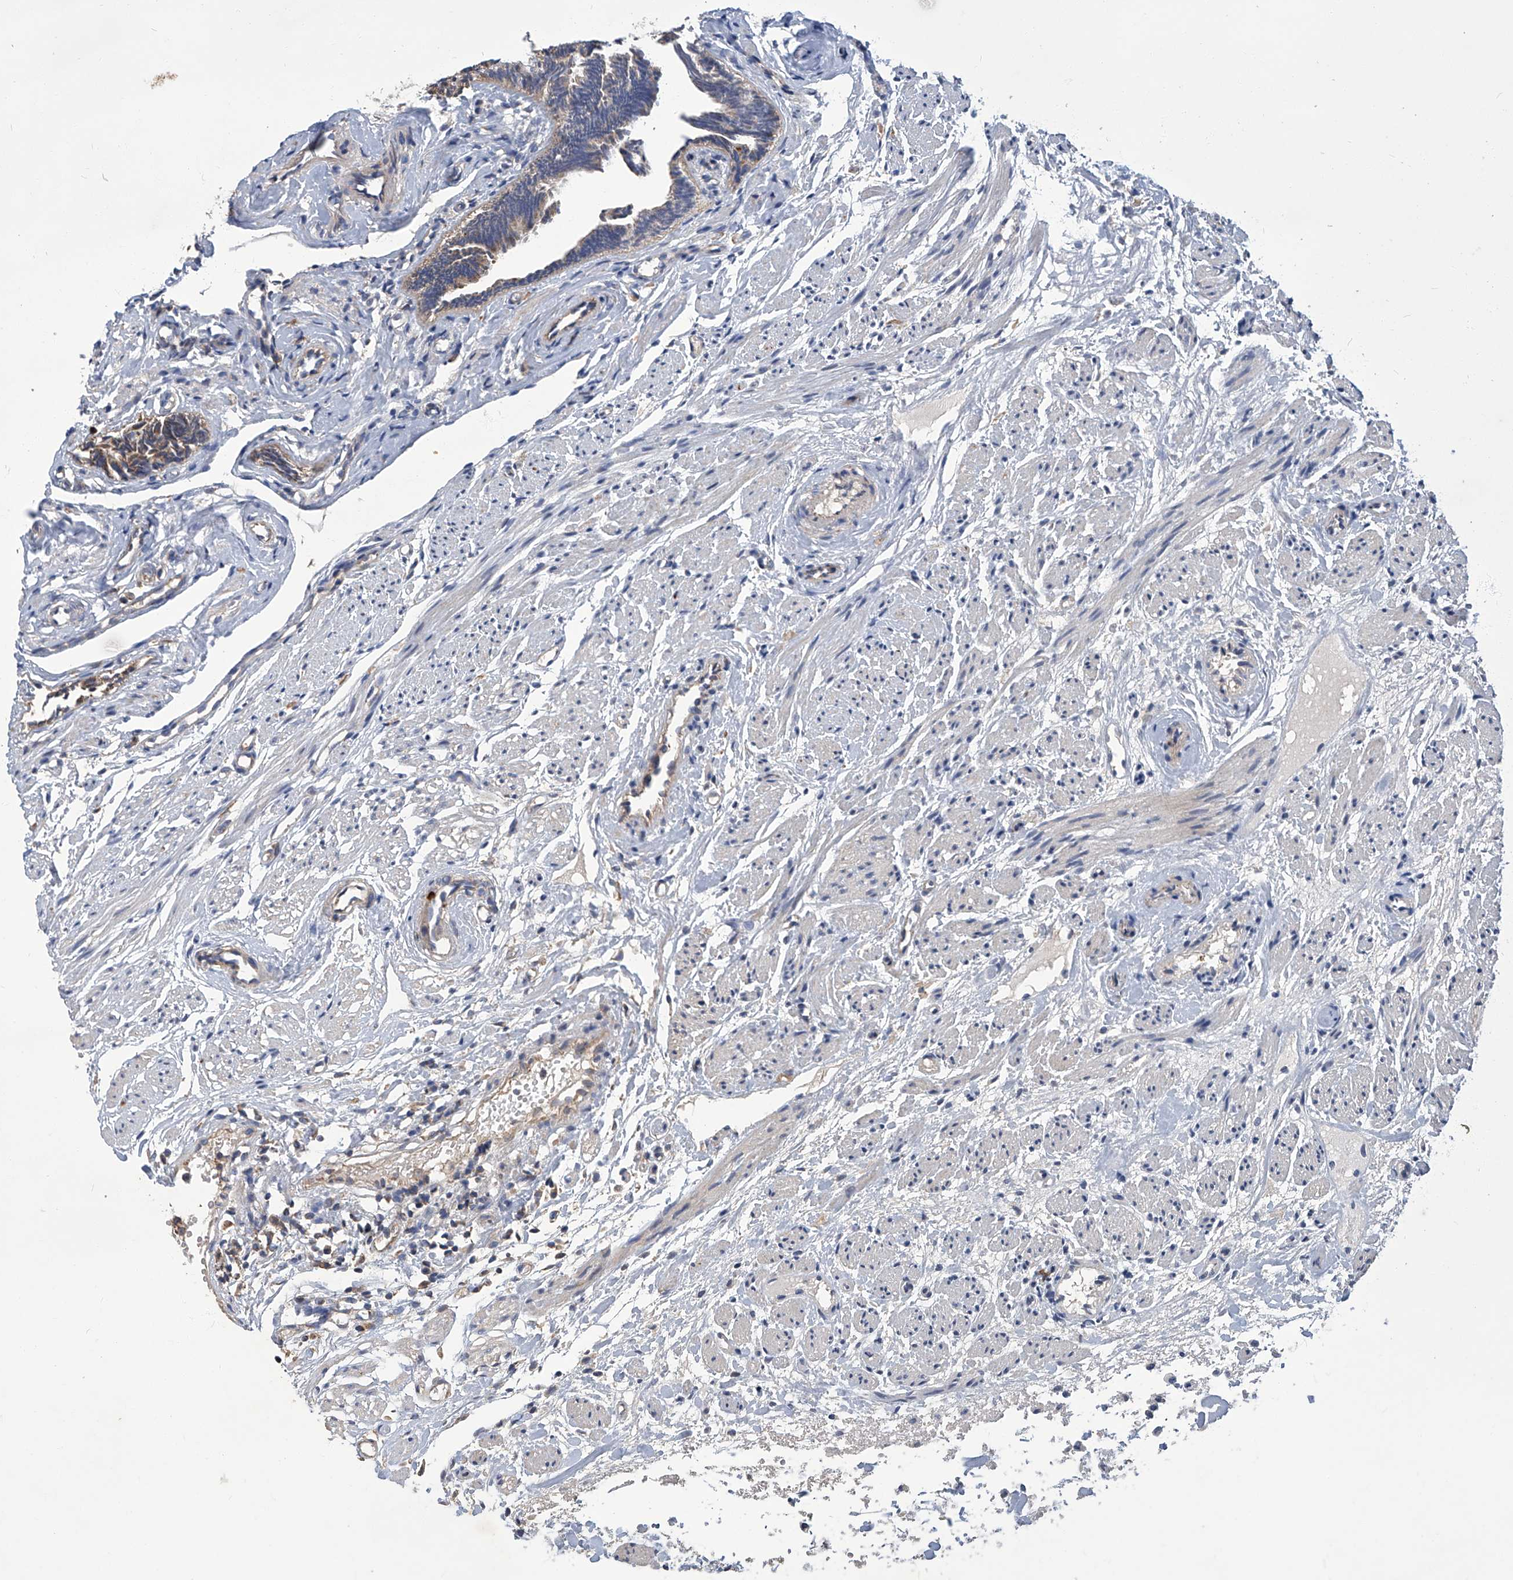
{"staining": {"intensity": "moderate", "quantity": ">75%", "location": "cytoplasmic/membranous"}, "tissue": "fallopian tube", "cell_type": "Glandular cells", "image_type": "normal", "snomed": [{"axis": "morphology", "description": "Normal tissue, NOS"}, {"axis": "topography", "description": "Fallopian tube"}], "caption": "A micrograph of human fallopian tube stained for a protein exhibits moderate cytoplasmic/membranous brown staining in glandular cells. The protein is shown in brown color, while the nuclei are stained blue.", "gene": "TNFRSF13B", "patient": {"sex": "female", "age": 39}}